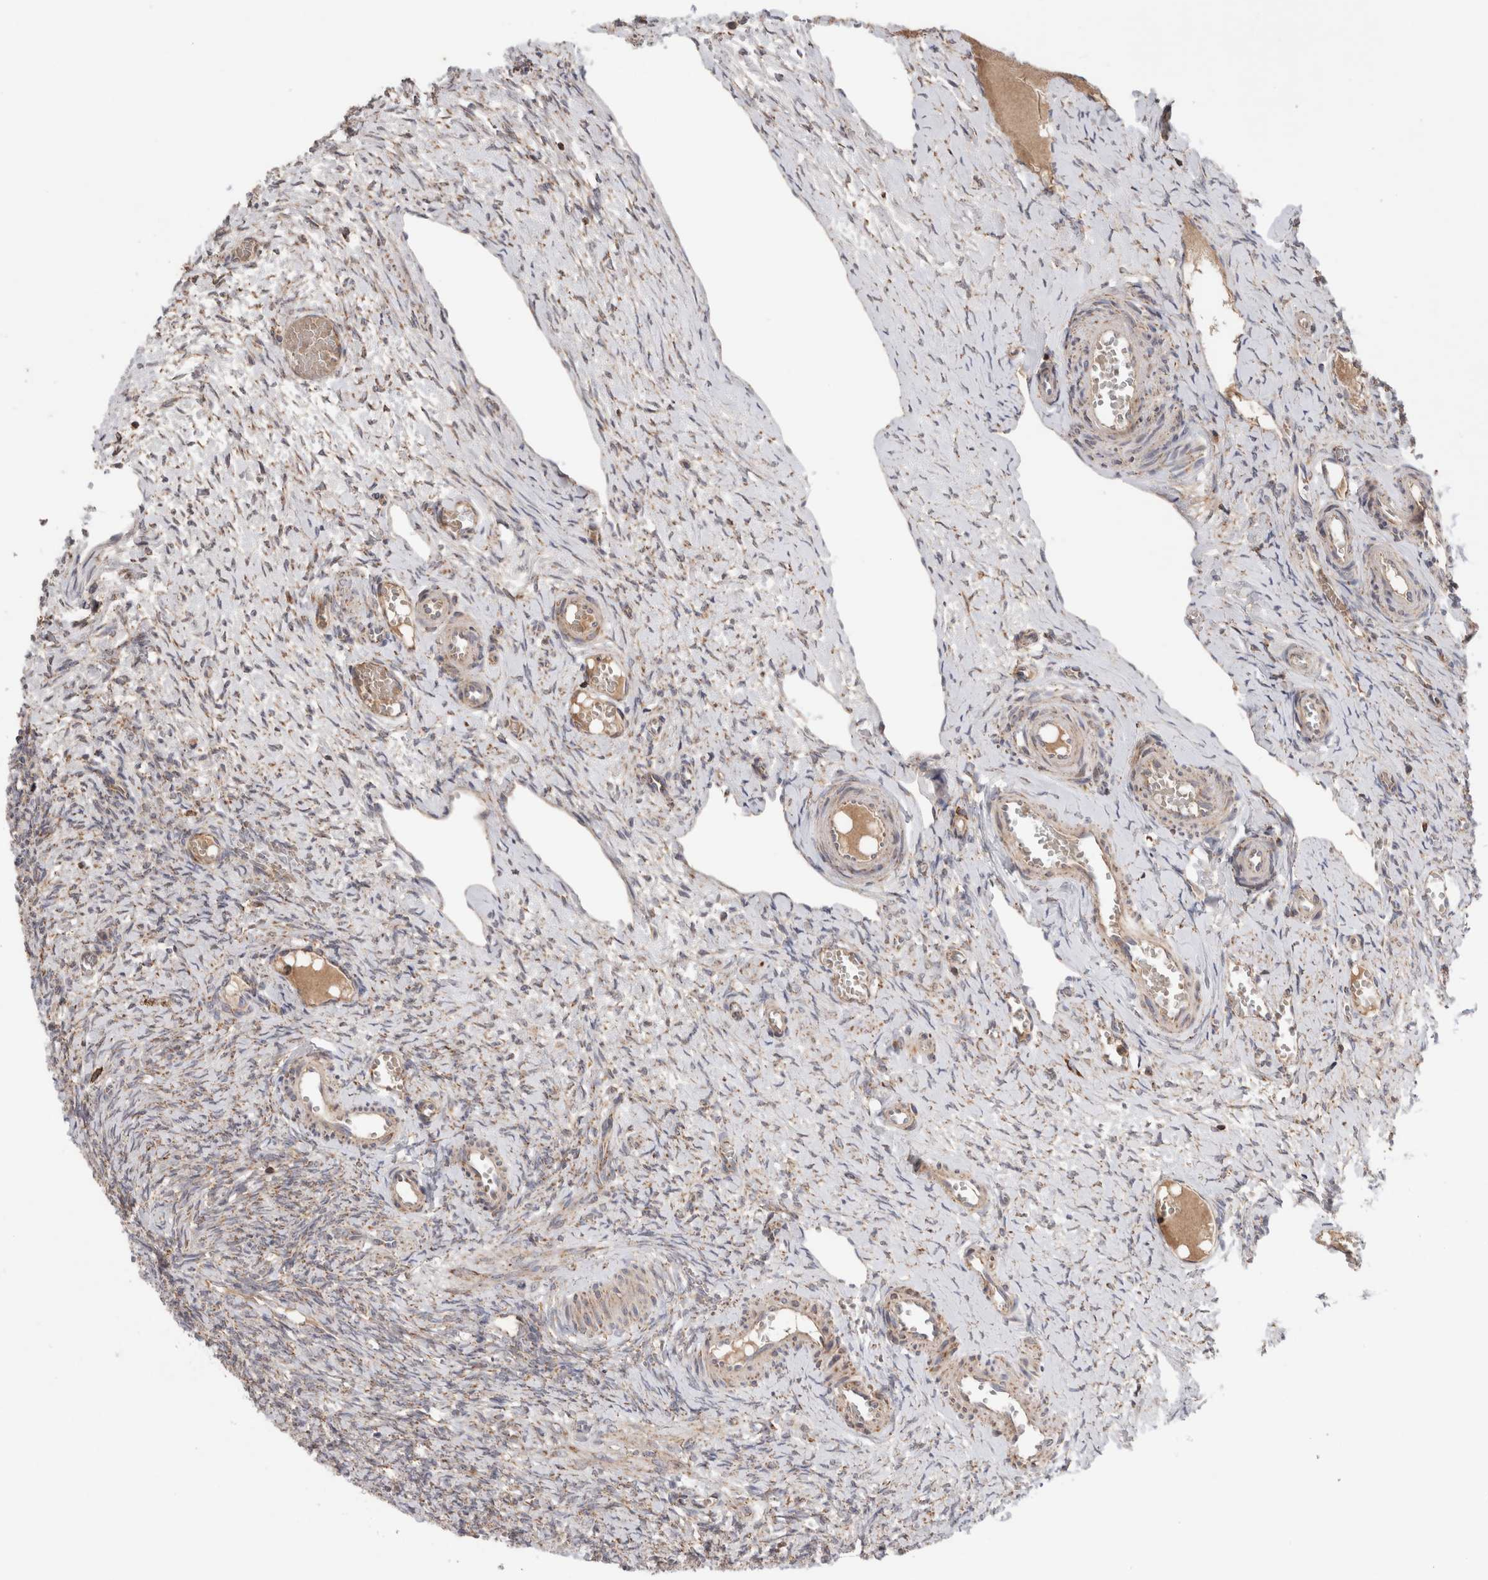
{"staining": {"intensity": "negative", "quantity": "none", "location": "none"}, "tissue": "ovary", "cell_type": "Ovarian stroma cells", "image_type": "normal", "snomed": [{"axis": "morphology", "description": "Adenocarcinoma, NOS"}, {"axis": "topography", "description": "Endometrium"}], "caption": "This is a photomicrograph of IHC staining of unremarkable ovary, which shows no expression in ovarian stroma cells.", "gene": "KIF21B", "patient": {"sex": "female", "age": 32}}